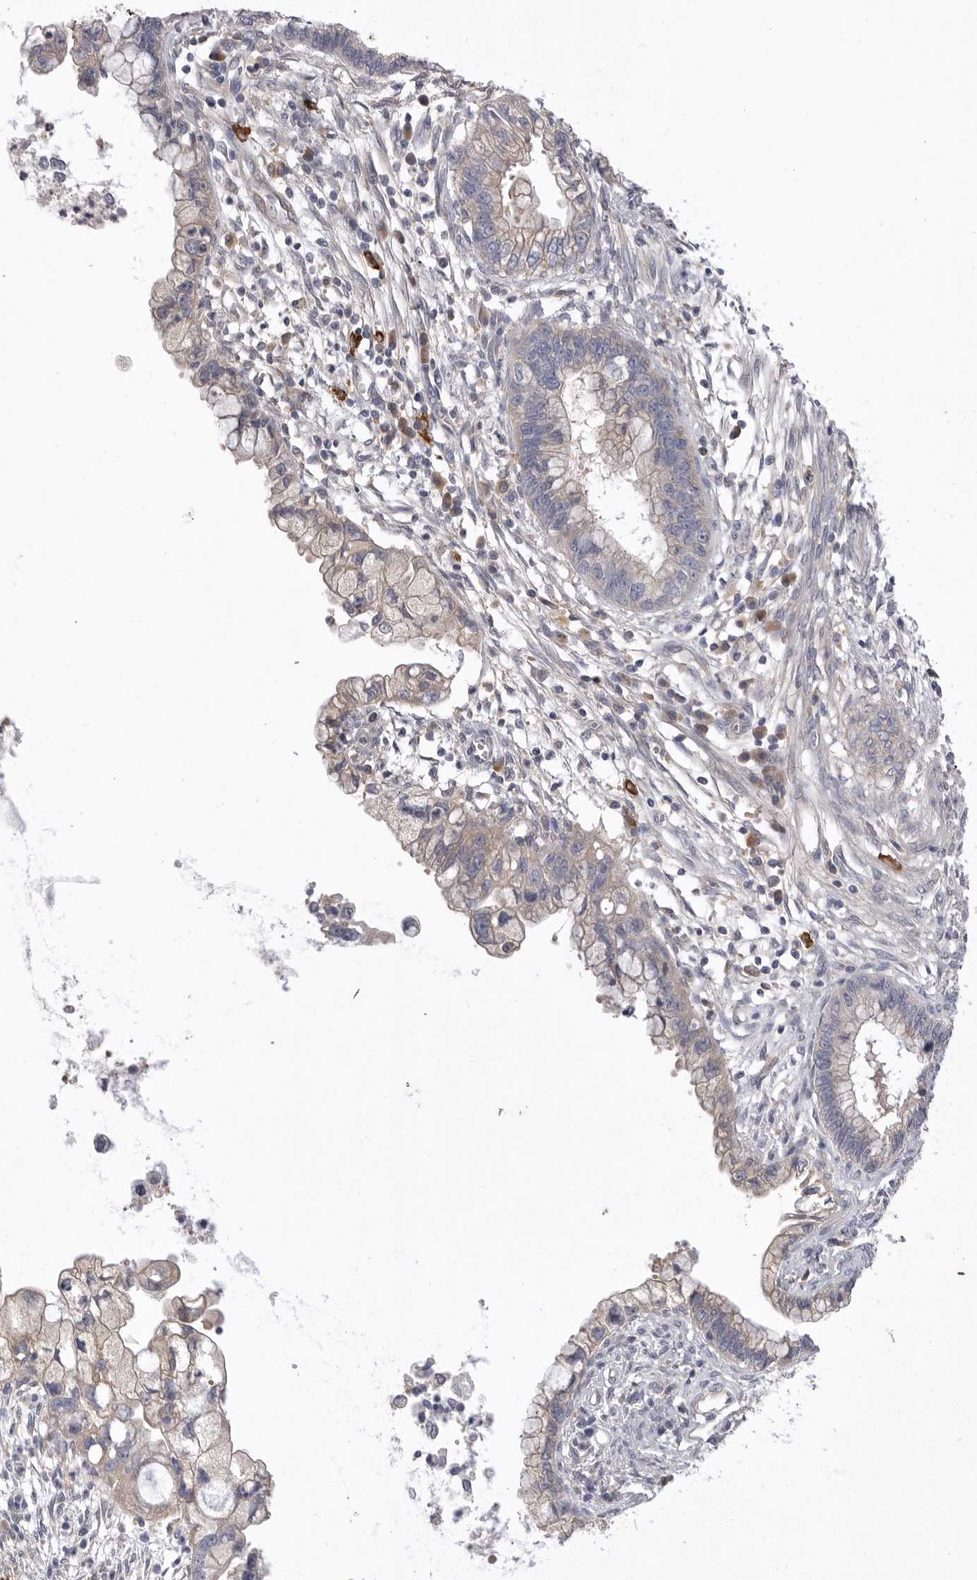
{"staining": {"intensity": "weak", "quantity": "<25%", "location": "cytoplasmic/membranous"}, "tissue": "cervical cancer", "cell_type": "Tumor cells", "image_type": "cancer", "snomed": [{"axis": "morphology", "description": "Adenocarcinoma, NOS"}, {"axis": "topography", "description": "Cervix"}], "caption": "Immunohistochemistry of human cervical cancer exhibits no expression in tumor cells. Nuclei are stained in blue.", "gene": "VAC14", "patient": {"sex": "female", "age": 44}}